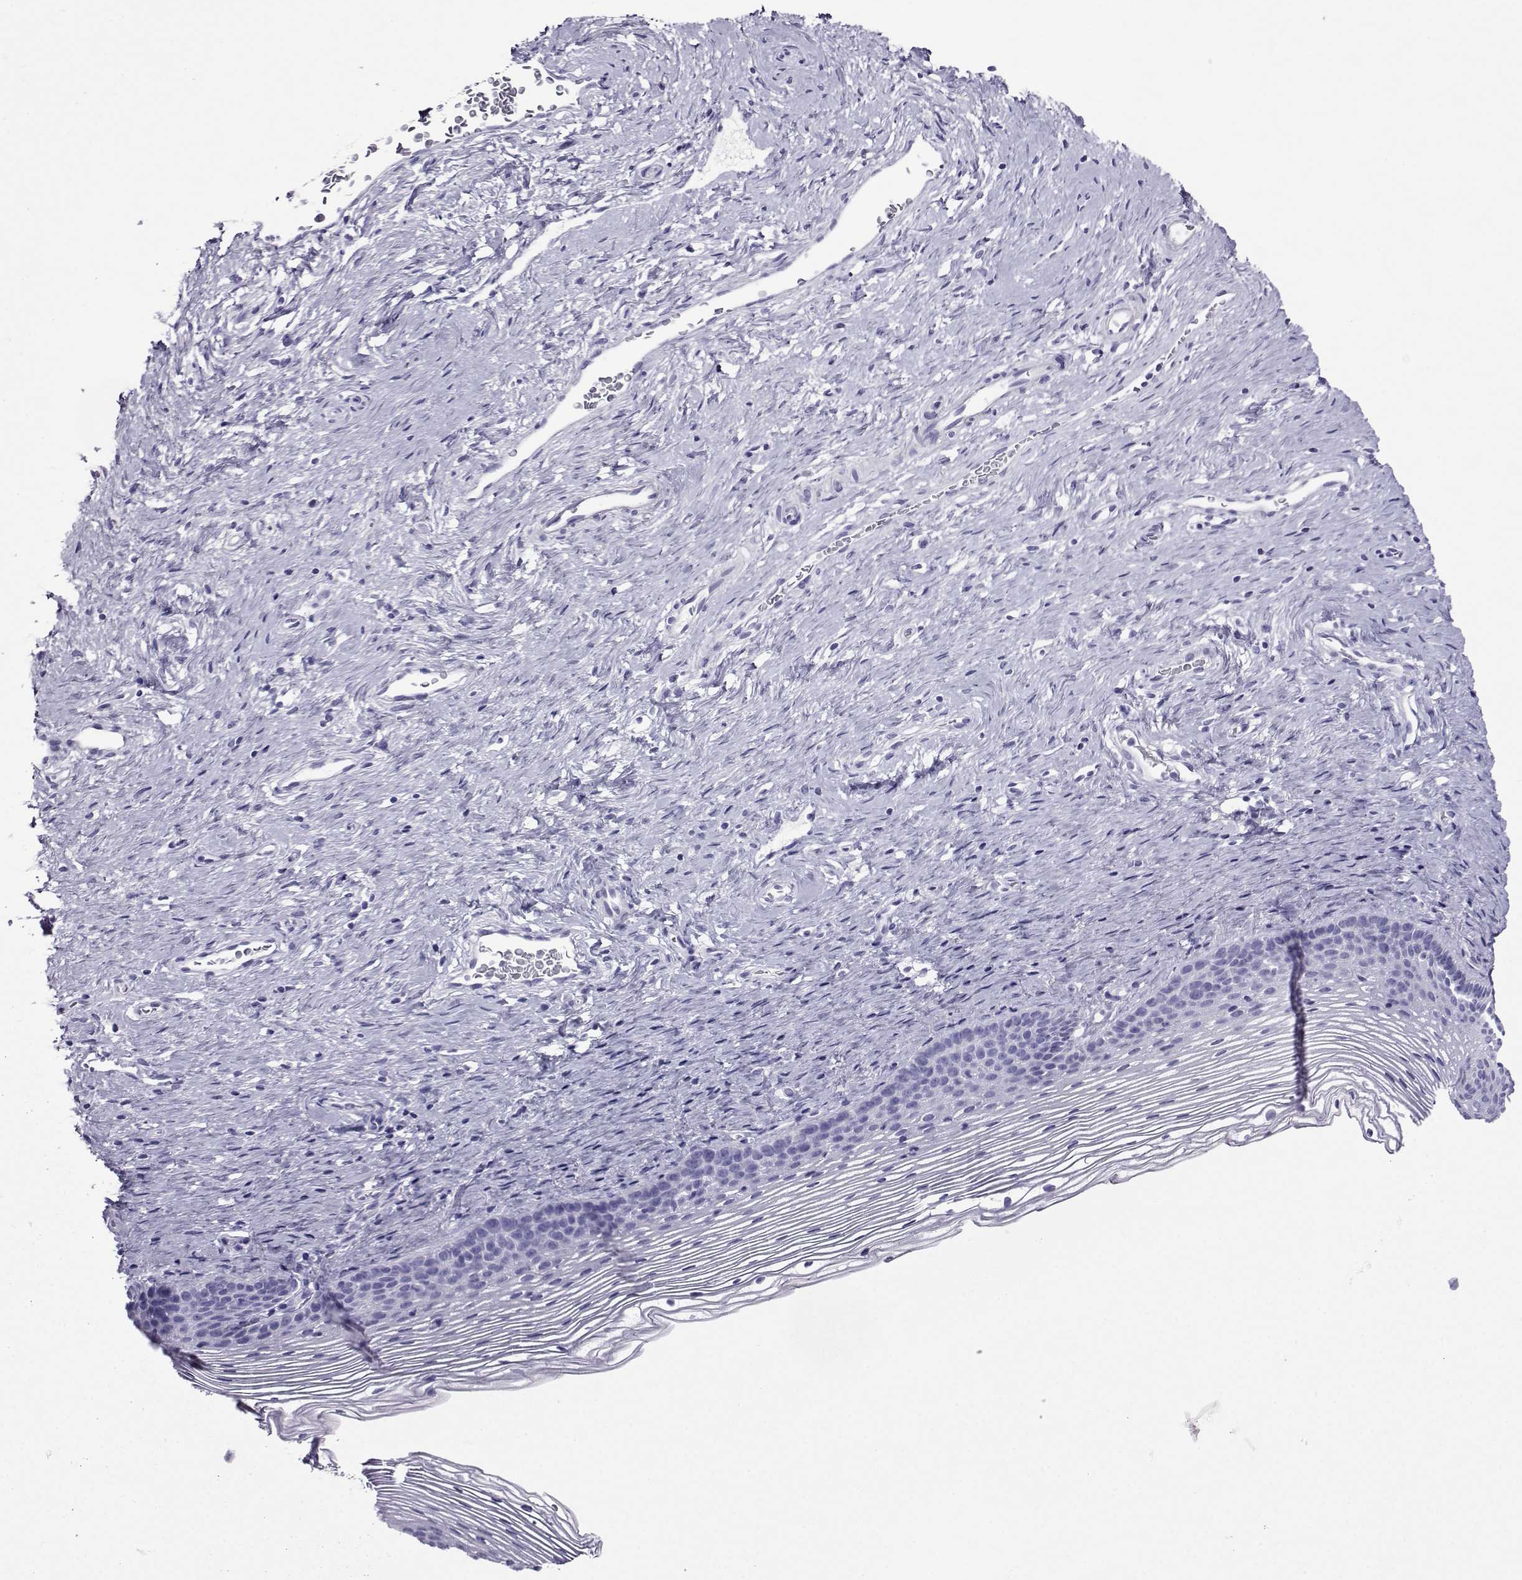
{"staining": {"intensity": "negative", "quantity": "none", "location": "none"}, "tissue": "cervix", "cell_type": "Glandular cells", "image_type": "normal", "snomed": [{"axis": "morphology", "description": "Normal tissue, NOS"}, {"axis": "topography", "description": "Cervix"}], "caption": "Immunohistochemistry (IHC) histopathology image of unremarkable cervix: human cervix stained with DAB (3,3'-diaminobenzidine) demonstrates no significant protein expression in glandular cells. (DAB (3,3'-diaminobenzidine) IHC visualized using brightfield microscopy, high magnification).", "gene": "CRYBB1", "patient": {"sex": "female", "age": 39}}